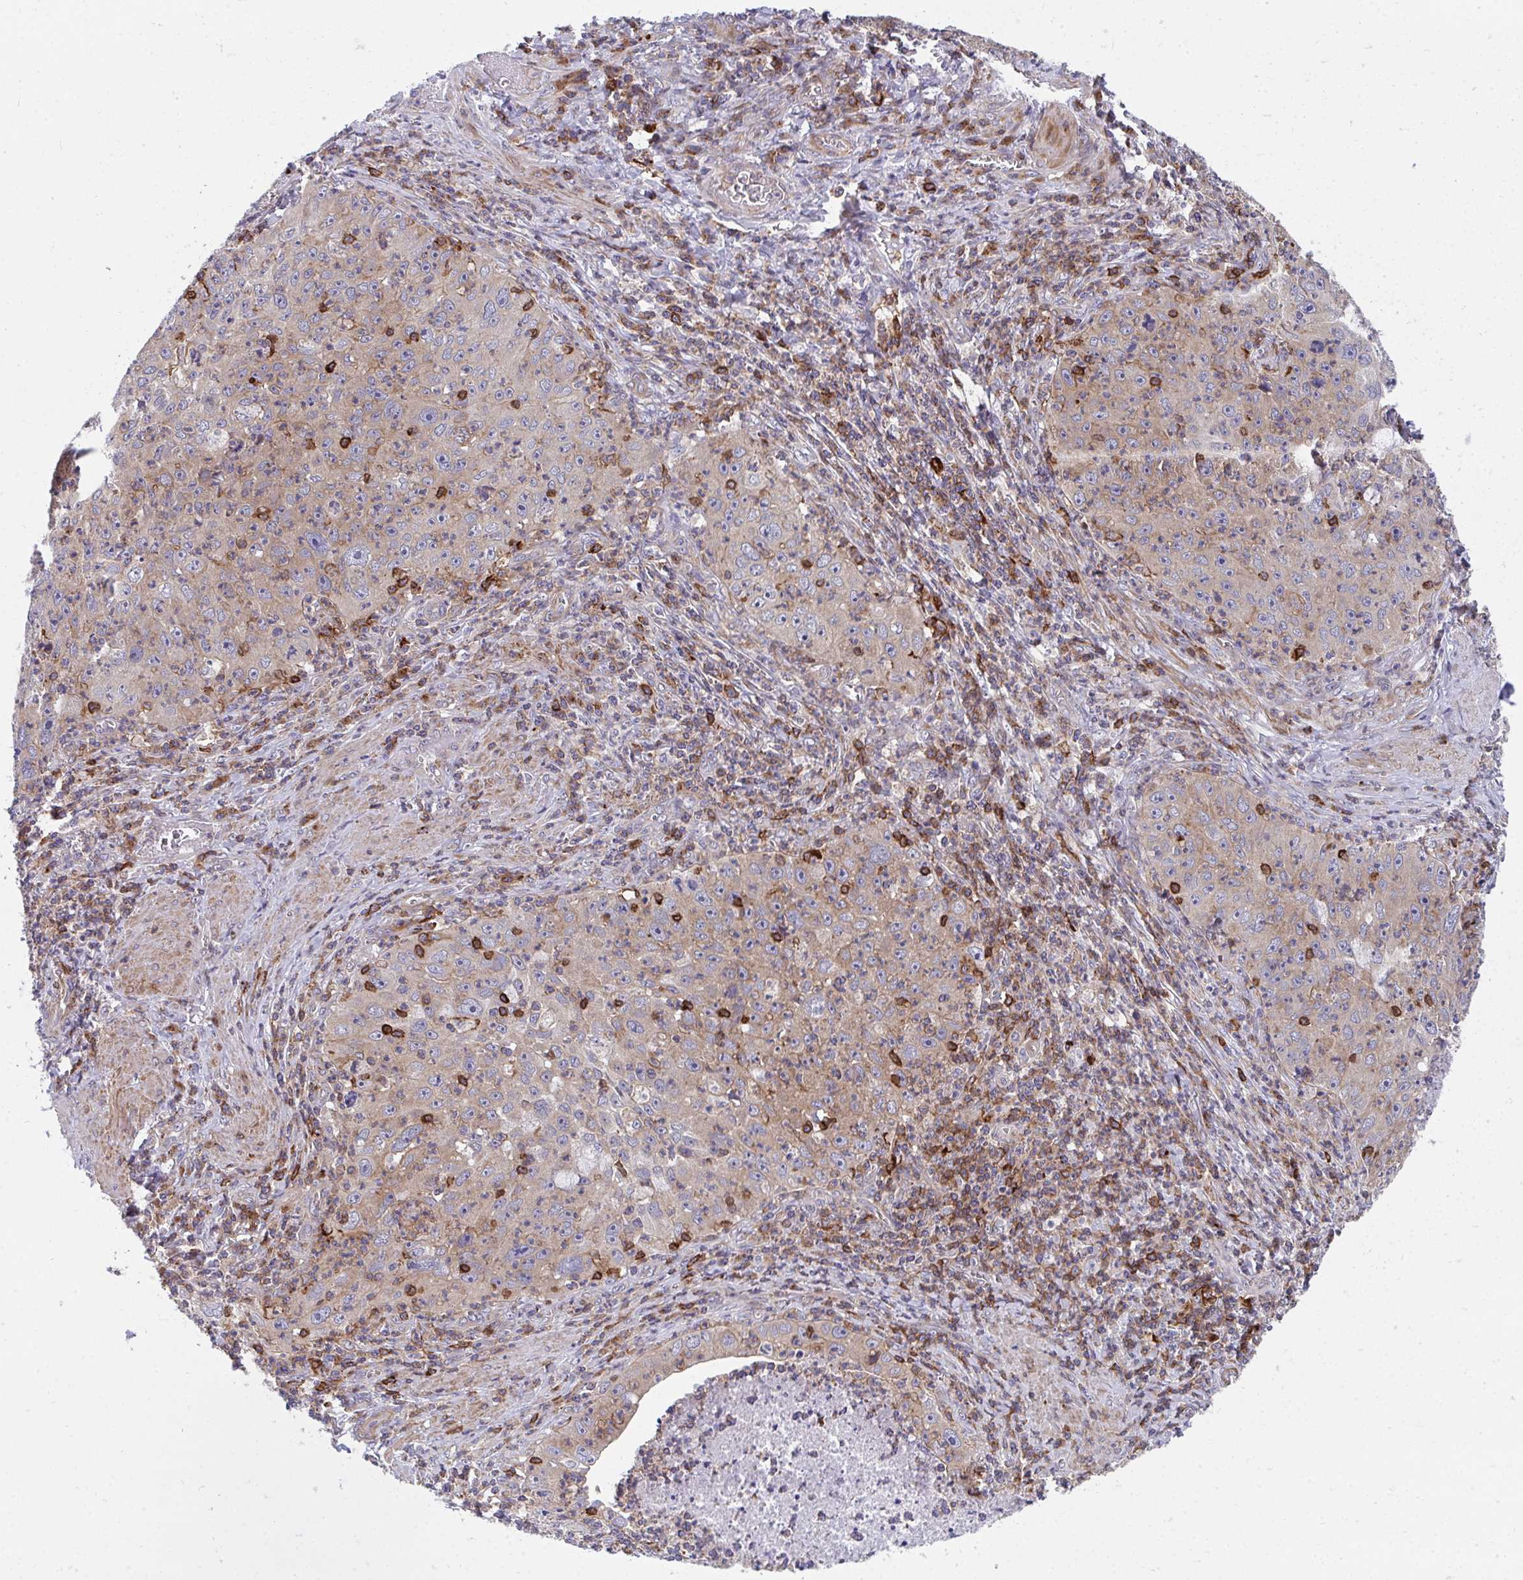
{"staining": {"intensity": "weak", "quantity": ">75%", "location": "cytoplasmic/membranous"}, "tissue": "cervical cancer", "cell_type": "Tumor cells", "image_type": "cancer", "snomed": [{"axis": "morphology", "description": "Squamous cell carcinoma, NOS"}, {"axis": "topography", "description": "Cervix"}], "caption": "Tumor cells demonstrate low levels of weak cytoplasmic/membranous expression in about >75% of cells in cervical cancer (squamous cell carcinoma). The protein of interest is shown in brown color, while the nuclei are stained blue.", "gene": "FRMD3", "patient": {"sex": "female", "age": 30}}